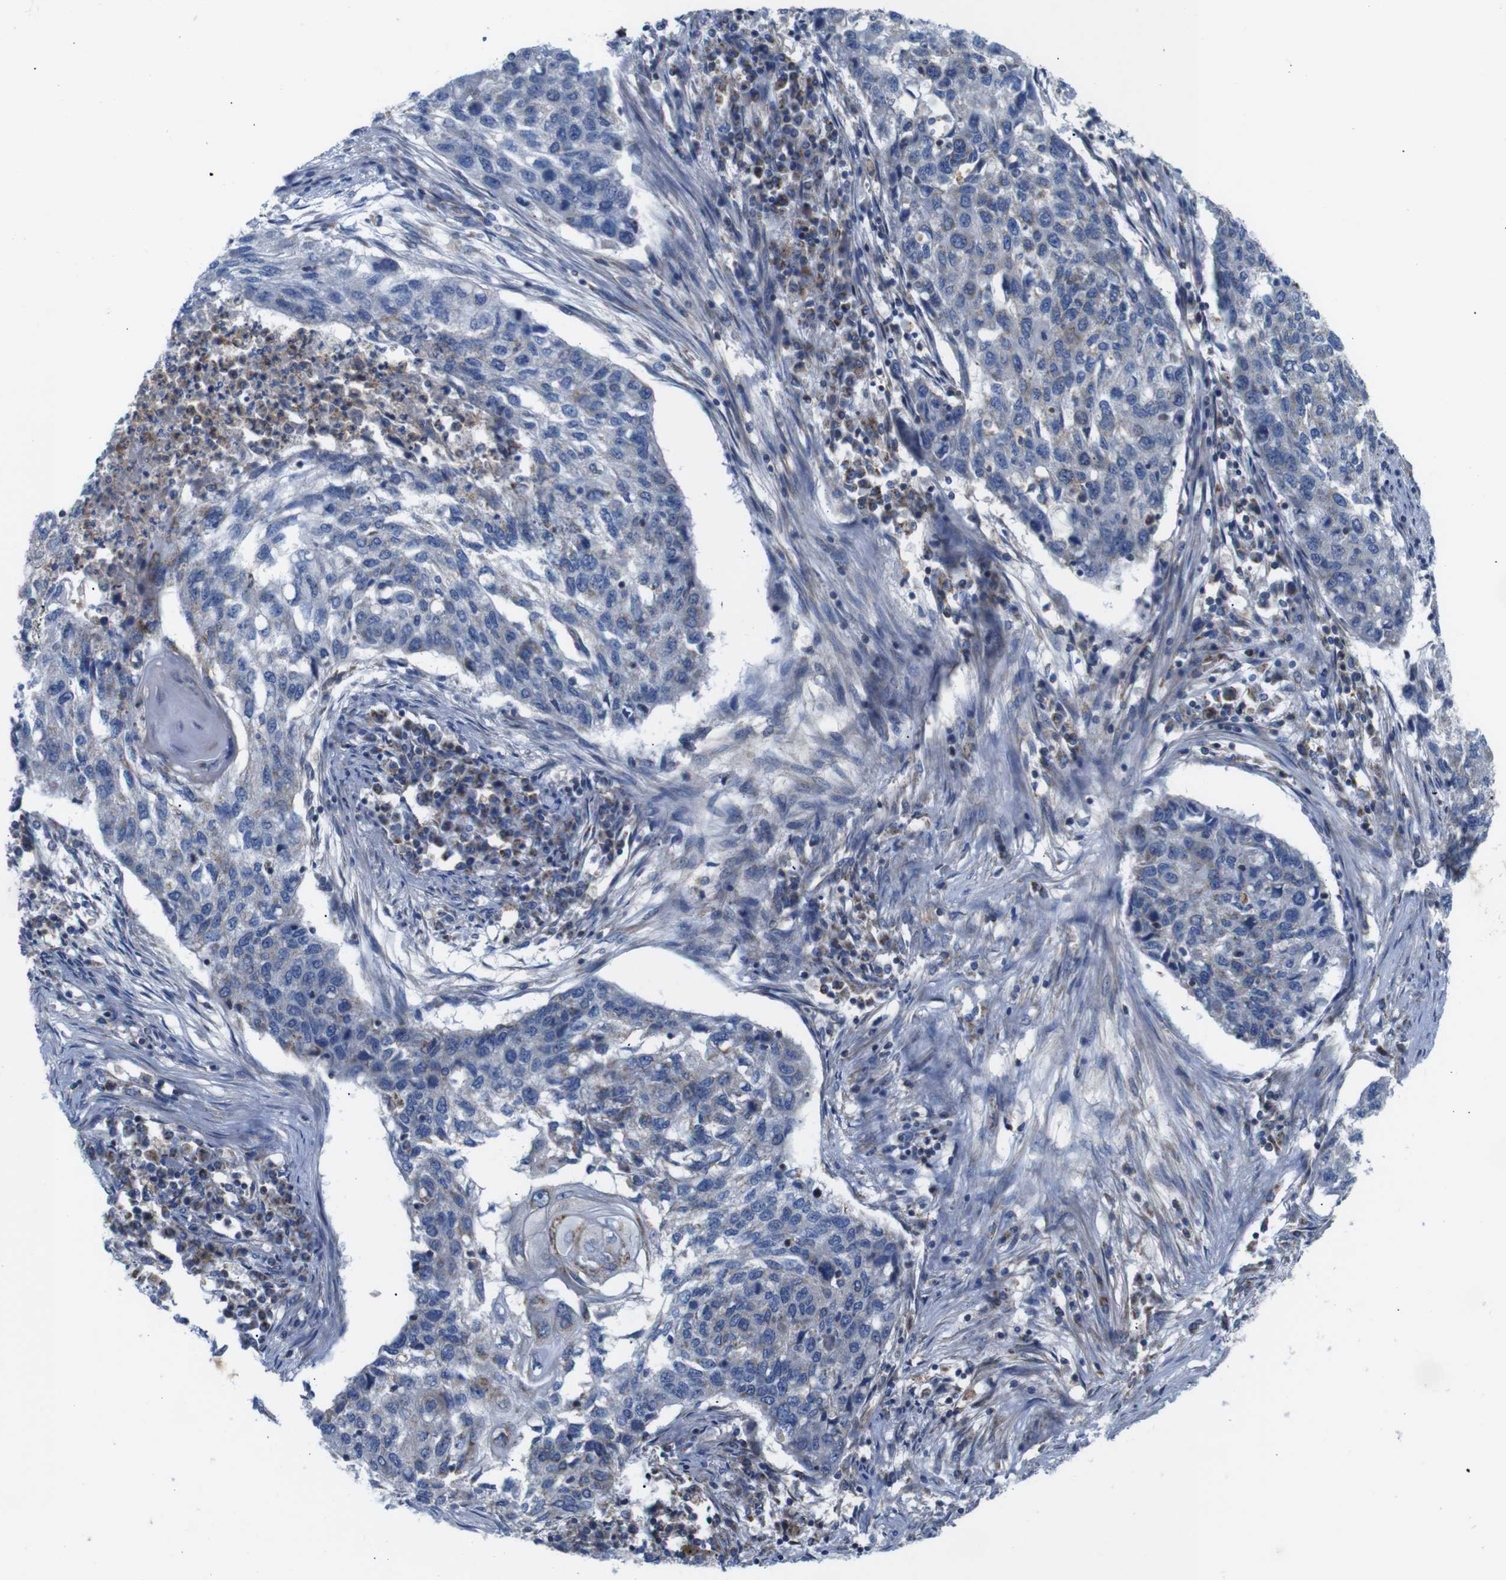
{"staining": {"intensity": "moderate", "quantity": "<25%", "location": "cytoplasmic/membranous"}, "tissue": "lung cancer", "cell_type": "Tumor cells", "image_type": "cancer", "snomed": [{"axis": "morphology", "description": "Squamous cell carcinoma, NOS"}, {"axis": "topography", "description": "Lung"}], "caption": "Immunohistochemical staining of lung squamous cell carcinoma exhibits low levels of moderate cytoplasmic/membranous staining in about <25% of tumor cells.", "gene": "PDCD1LG2", "patient": {"sex": "female", "age": 63}}